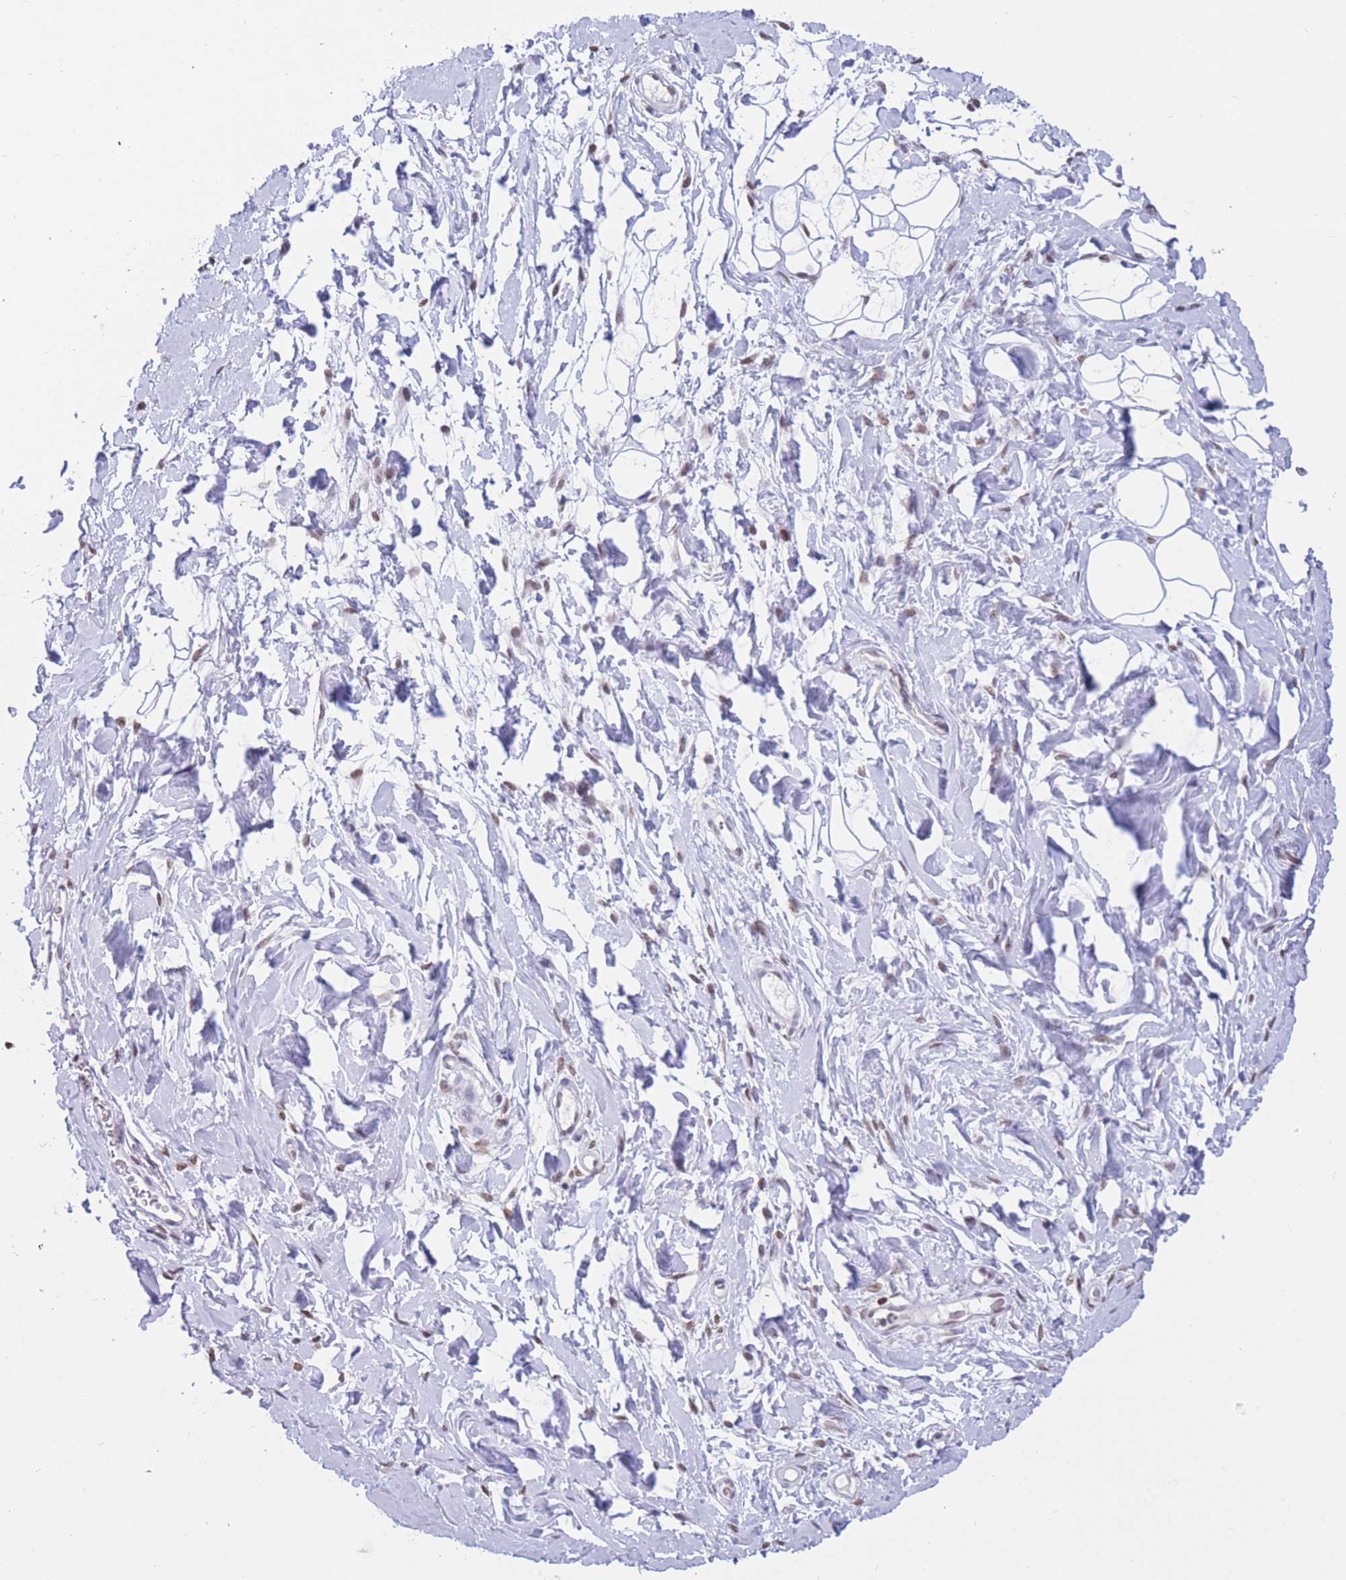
{"staining": {"intensity": "negative", "quantity": "none", "location": "none"}, "tissue": "adipose tissue", "cell_type": "Adipocytes", "image_type": "normal", "snomed": [{"axis": "morphology", "description": "Normal tissue, NOS"}, {"axis": "topography", "description": "Breast"}], "caption": "Immunohistochemistry (IHC) photomicrograph of benign human adipose tissue stained for a protein (brown), which demonstrates no positivity in adipocytes. The staining was performed using DAB (3,3'-diaminobenzidine) to visualize the protein expression in brown, while the nuclei were stained in blue with hematoxylin (Magnification: 20x).", "gene": "HMGN1", "patient": {"sex": "female", "age": 26}}